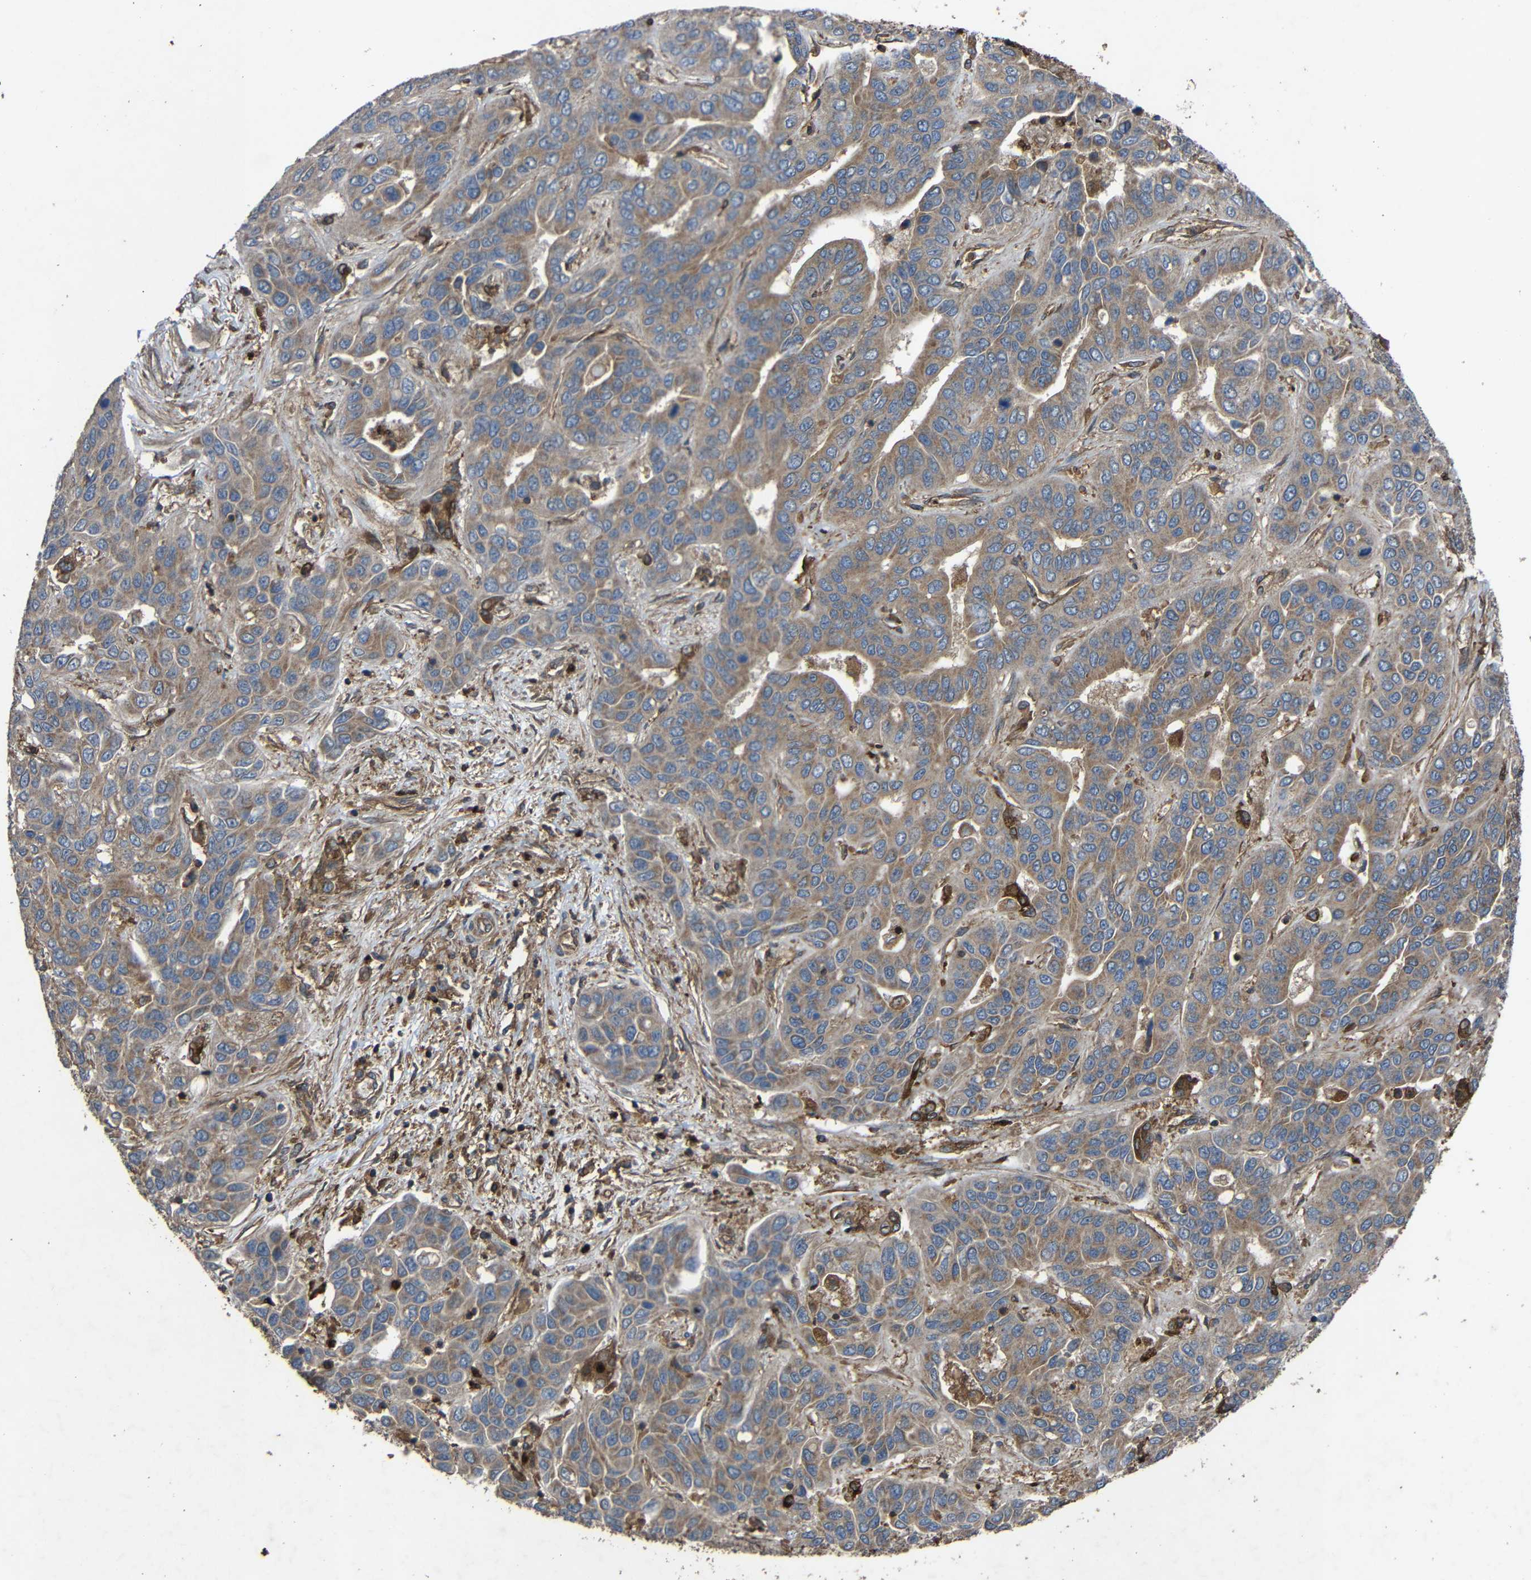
{"staining": {"intensity": "weak", "quantity": ">75%", "location": "cytoplasmic/membranous"}, "tissue": "liver cancer", "cell_type": "Tumor cells", "image_type": "cancer", "snomed": [{"axis": "morphology", "description": "Cholangiocarcinoma"}, {"axis": "topography", "description": "Liver"}], "caption": "The image displays staining of liver cholangiocarcinoma, revealing weak cytoplasmic/membranous protein positivity (brown color) within tumor cells. (Brightfield microscopy of DAB IHC at high magnification).", "gene": "TREM2", "patient": {"sex": "female", "age": 52}}